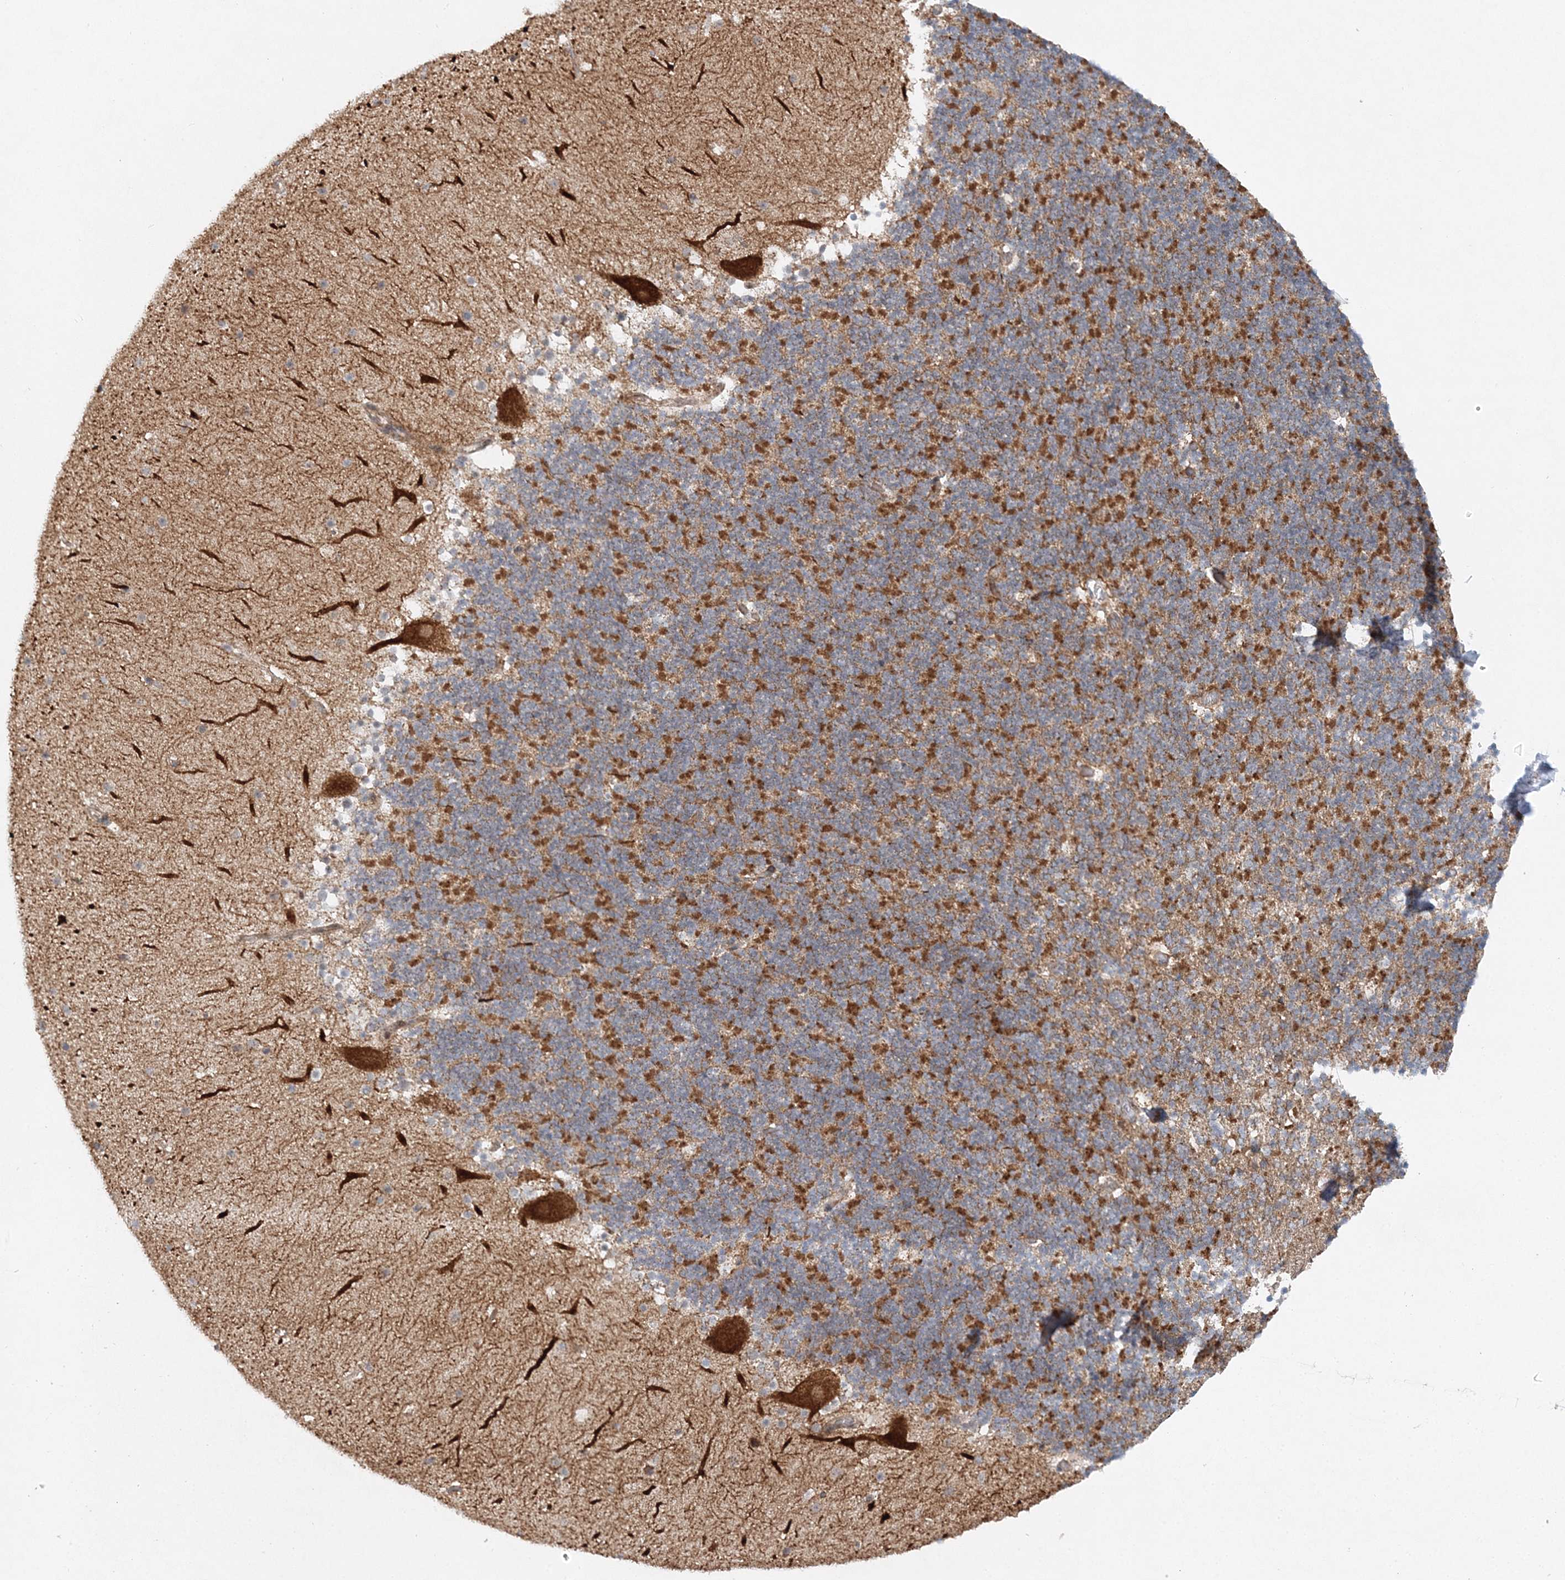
{"staining": {"intensity": "moderate", "quantity": "25%-75%", "location": "cytoplasmic/membranous"}, "tissue": "cerebellum", "cell_type": "Cells in granular layer", "image_type": "normal", "snomed": [{"axis": "morphology", "description": "Normal tissue, NOS"}, {"axis": "topography", "description": "Cerebellum"}], "caption": "Immunohistochemical staining of unremarkable cerebellum displays moderate cytoplasmic/membranous protein staining in approximately 25%-75% of cells in granular layer. The staining was performed using DAB (3,3'-diaminobenzidine), with brown indicating positive protein expression. Nuclei are stained blue with hematoxylin.", "gene": "RAB11FIP2", "patient": {"sex": "male", "age": 57}}